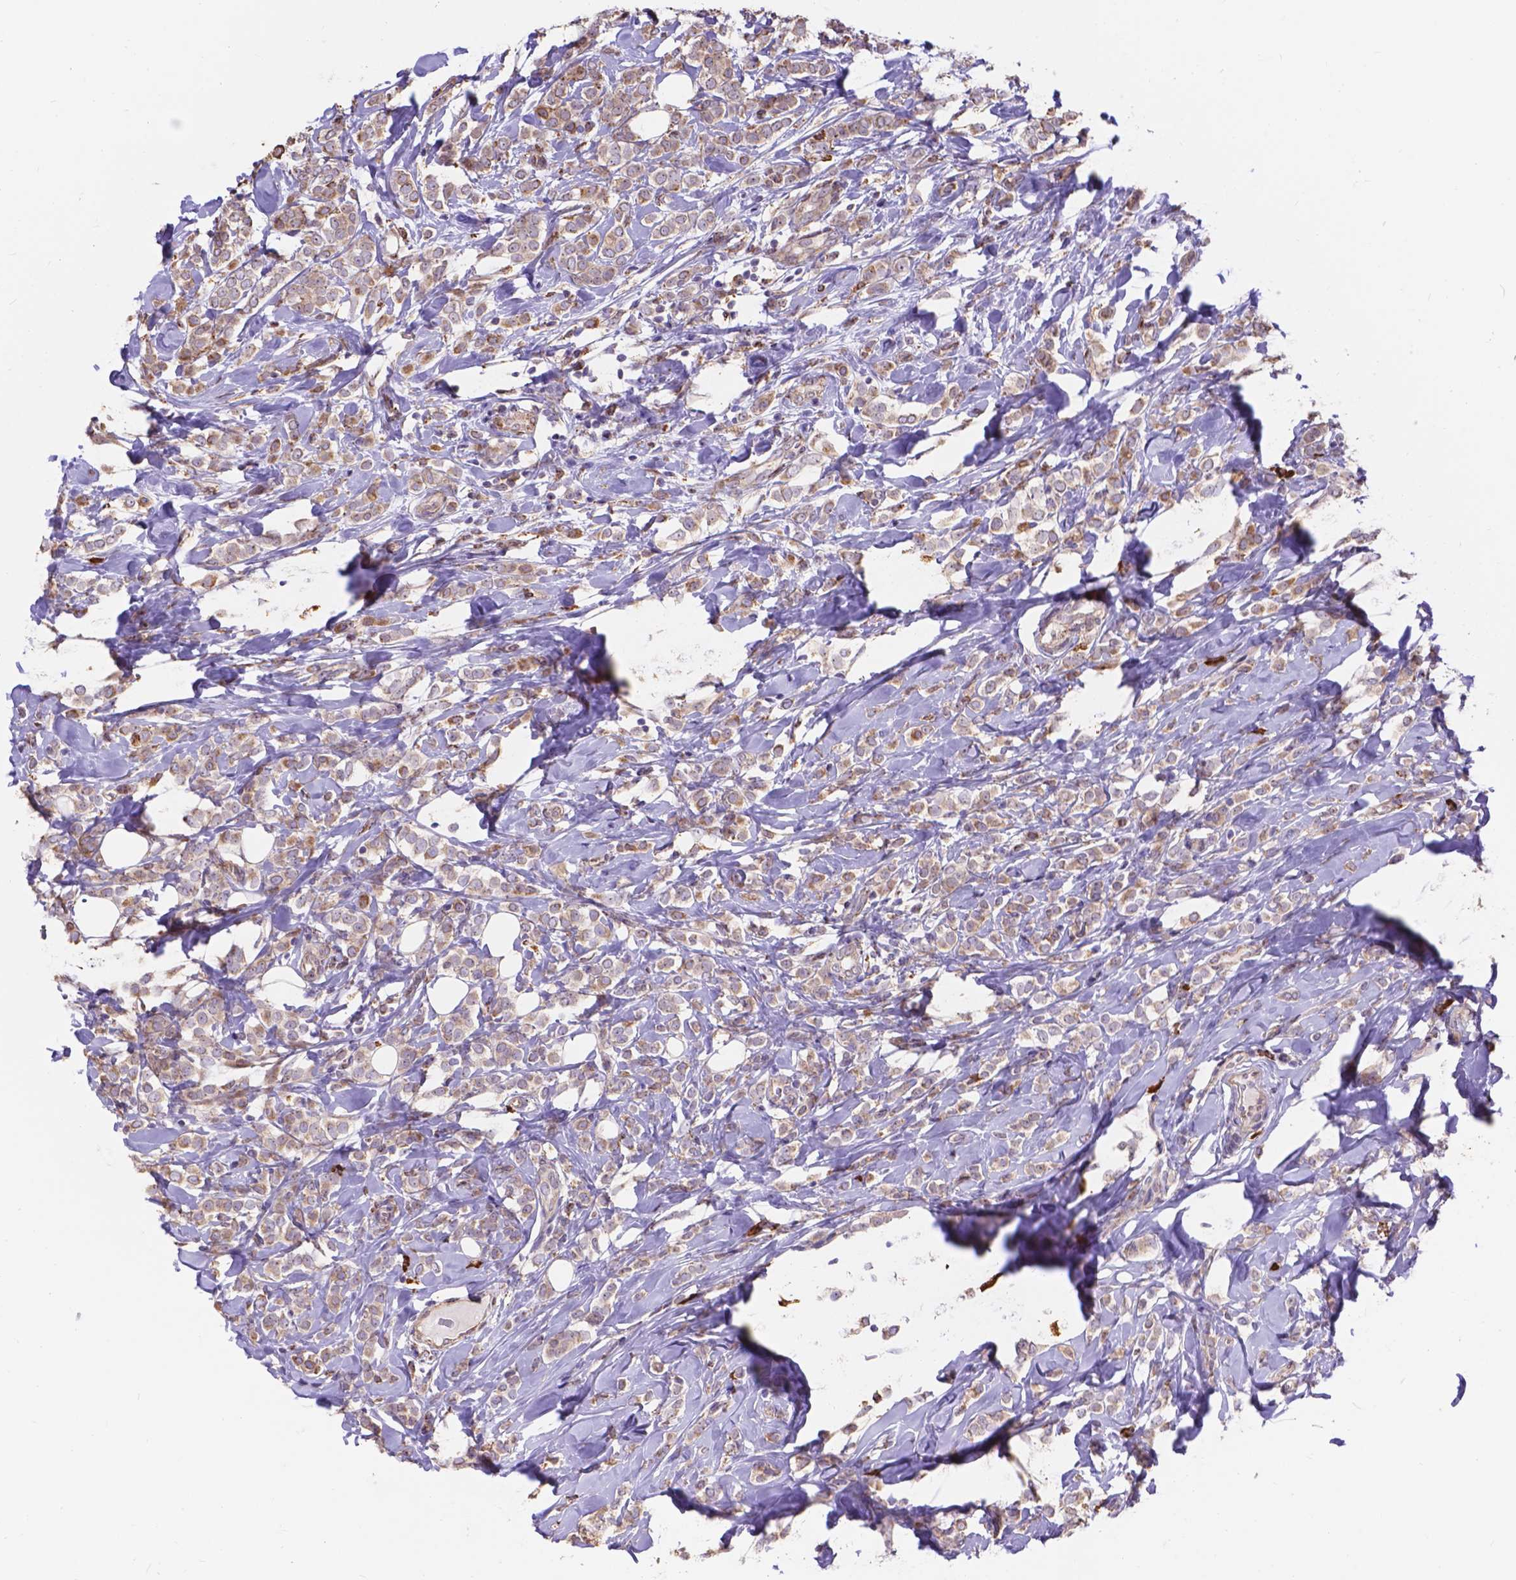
{"staining": {"intensity": "weak", "quantity": "25%-75%", "location": "cytoplasmic/membranous"}, "tissue": "breast cancer", "cell_type": "Tumor cells", "image_type": "cancer", "snomed": [{"axis": "morphology", "description": "Lobular carcinoma"}, {"axis": "topography", "description": "Breast"}], "caption": "DAB immunohistochemical staining of human breast cancer (lobular carcinoma) exhibits weak cytoplasmic/membranous protein expression in about 25%-75% of tumor cells.", "gene": "IPO11", "patient": {"sex": "female", "age": 49}}